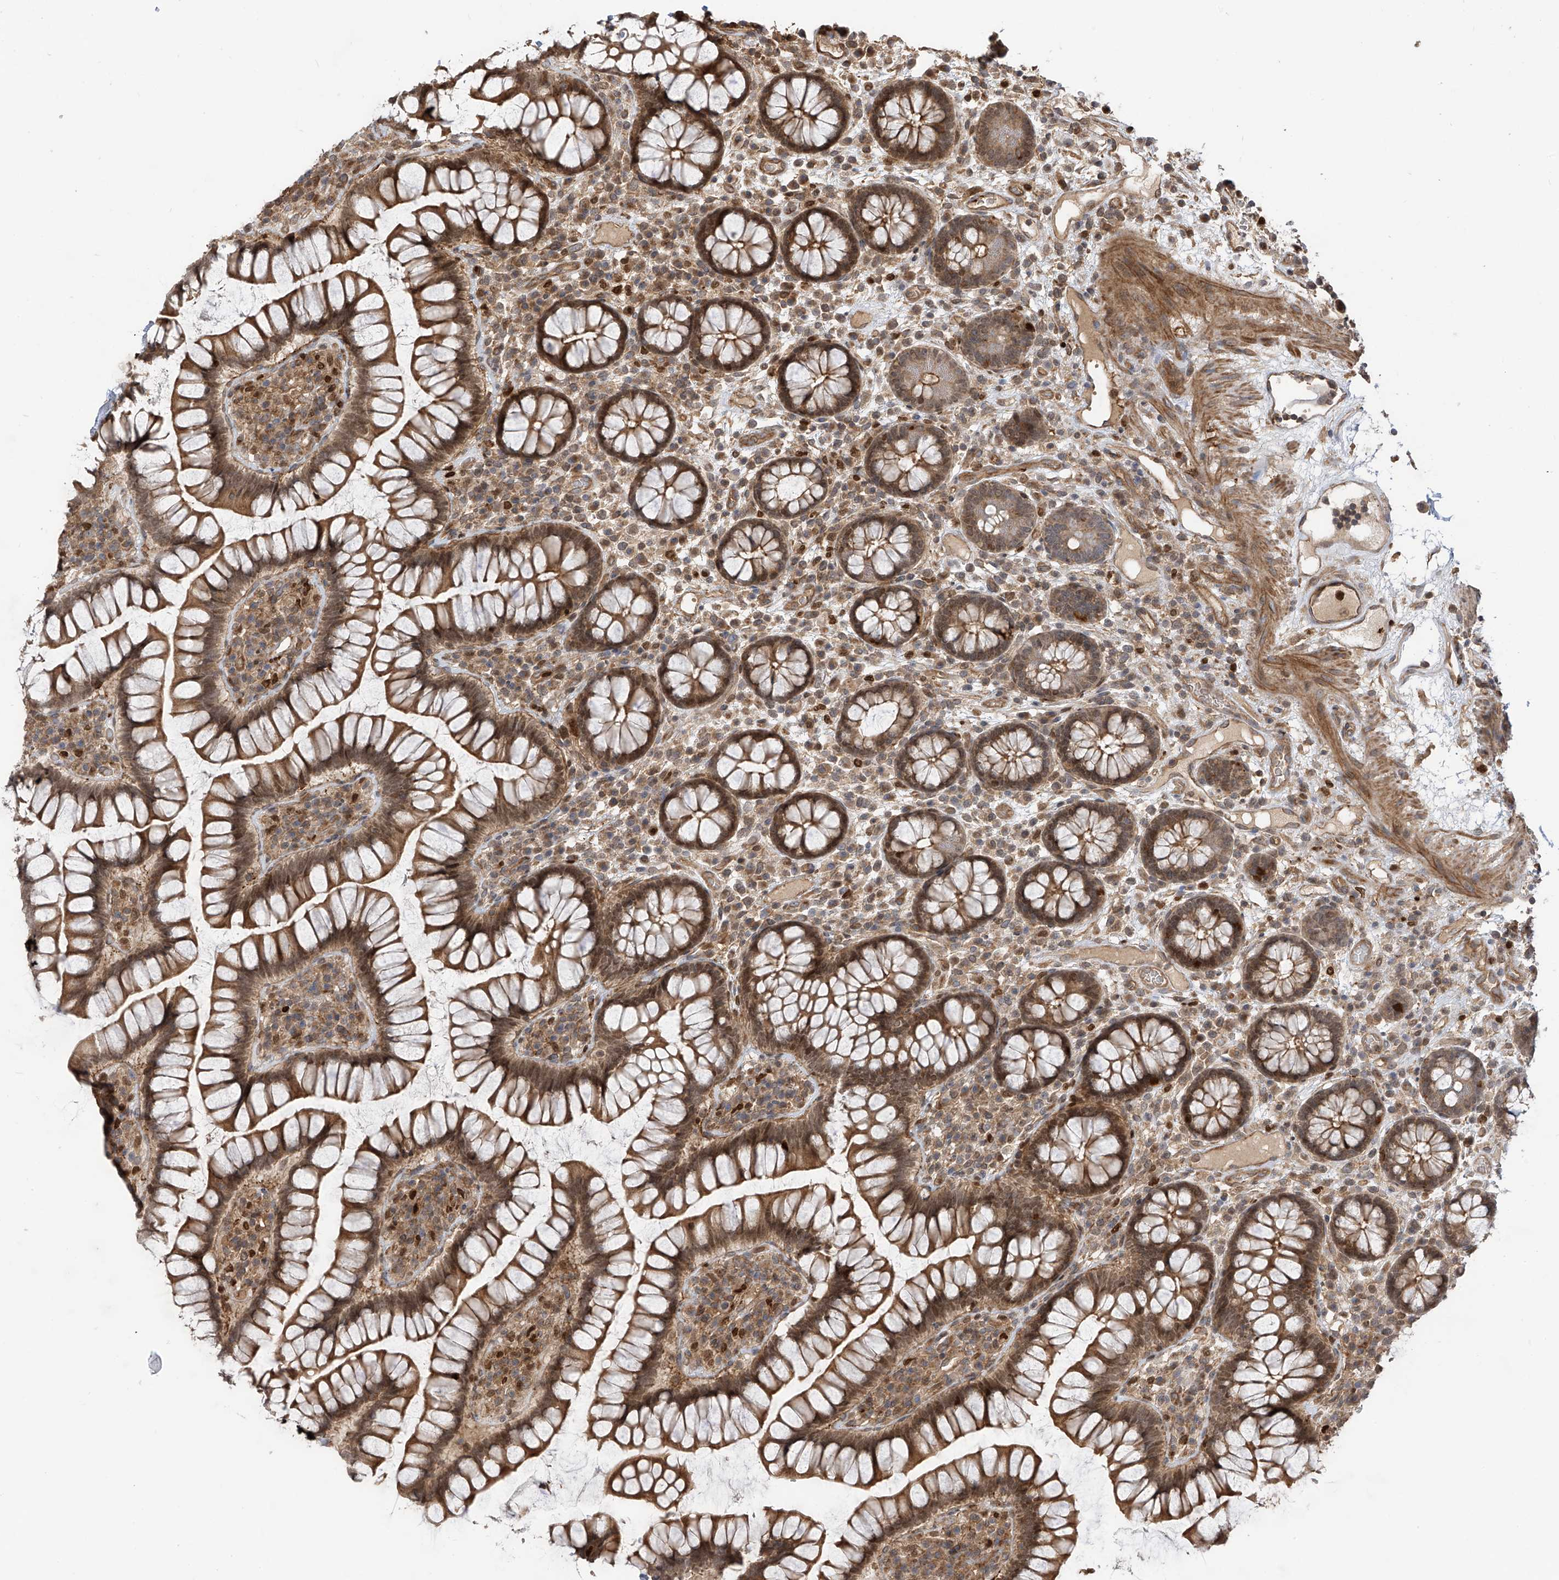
{"staining": {"intensity": "moderate", "quantity": ">75%", "location": "cytoplasmic/membranous,nuclear"}, "tissue": "colon", "cell_type": "Endothelial cells", "image_type": "normal", "snomed": [{"axis": "morphology", "description": "Normal tissue, NOS"}, {"axis": "topography", "description": "Colon"}], "caption": "Benign colon was stained to show a protein in brown. There is medium levels of moderate cytoplasmic/membranous,nuclear positivity in approximately >75% of endothelial cells. The staining is performed using DAB brown chromogen to label protein expression. The nuclei are counter-stained blue using hematoxylin.", "gene": "ATAD2B", "patient": {"sex": "female", "age": 79}}